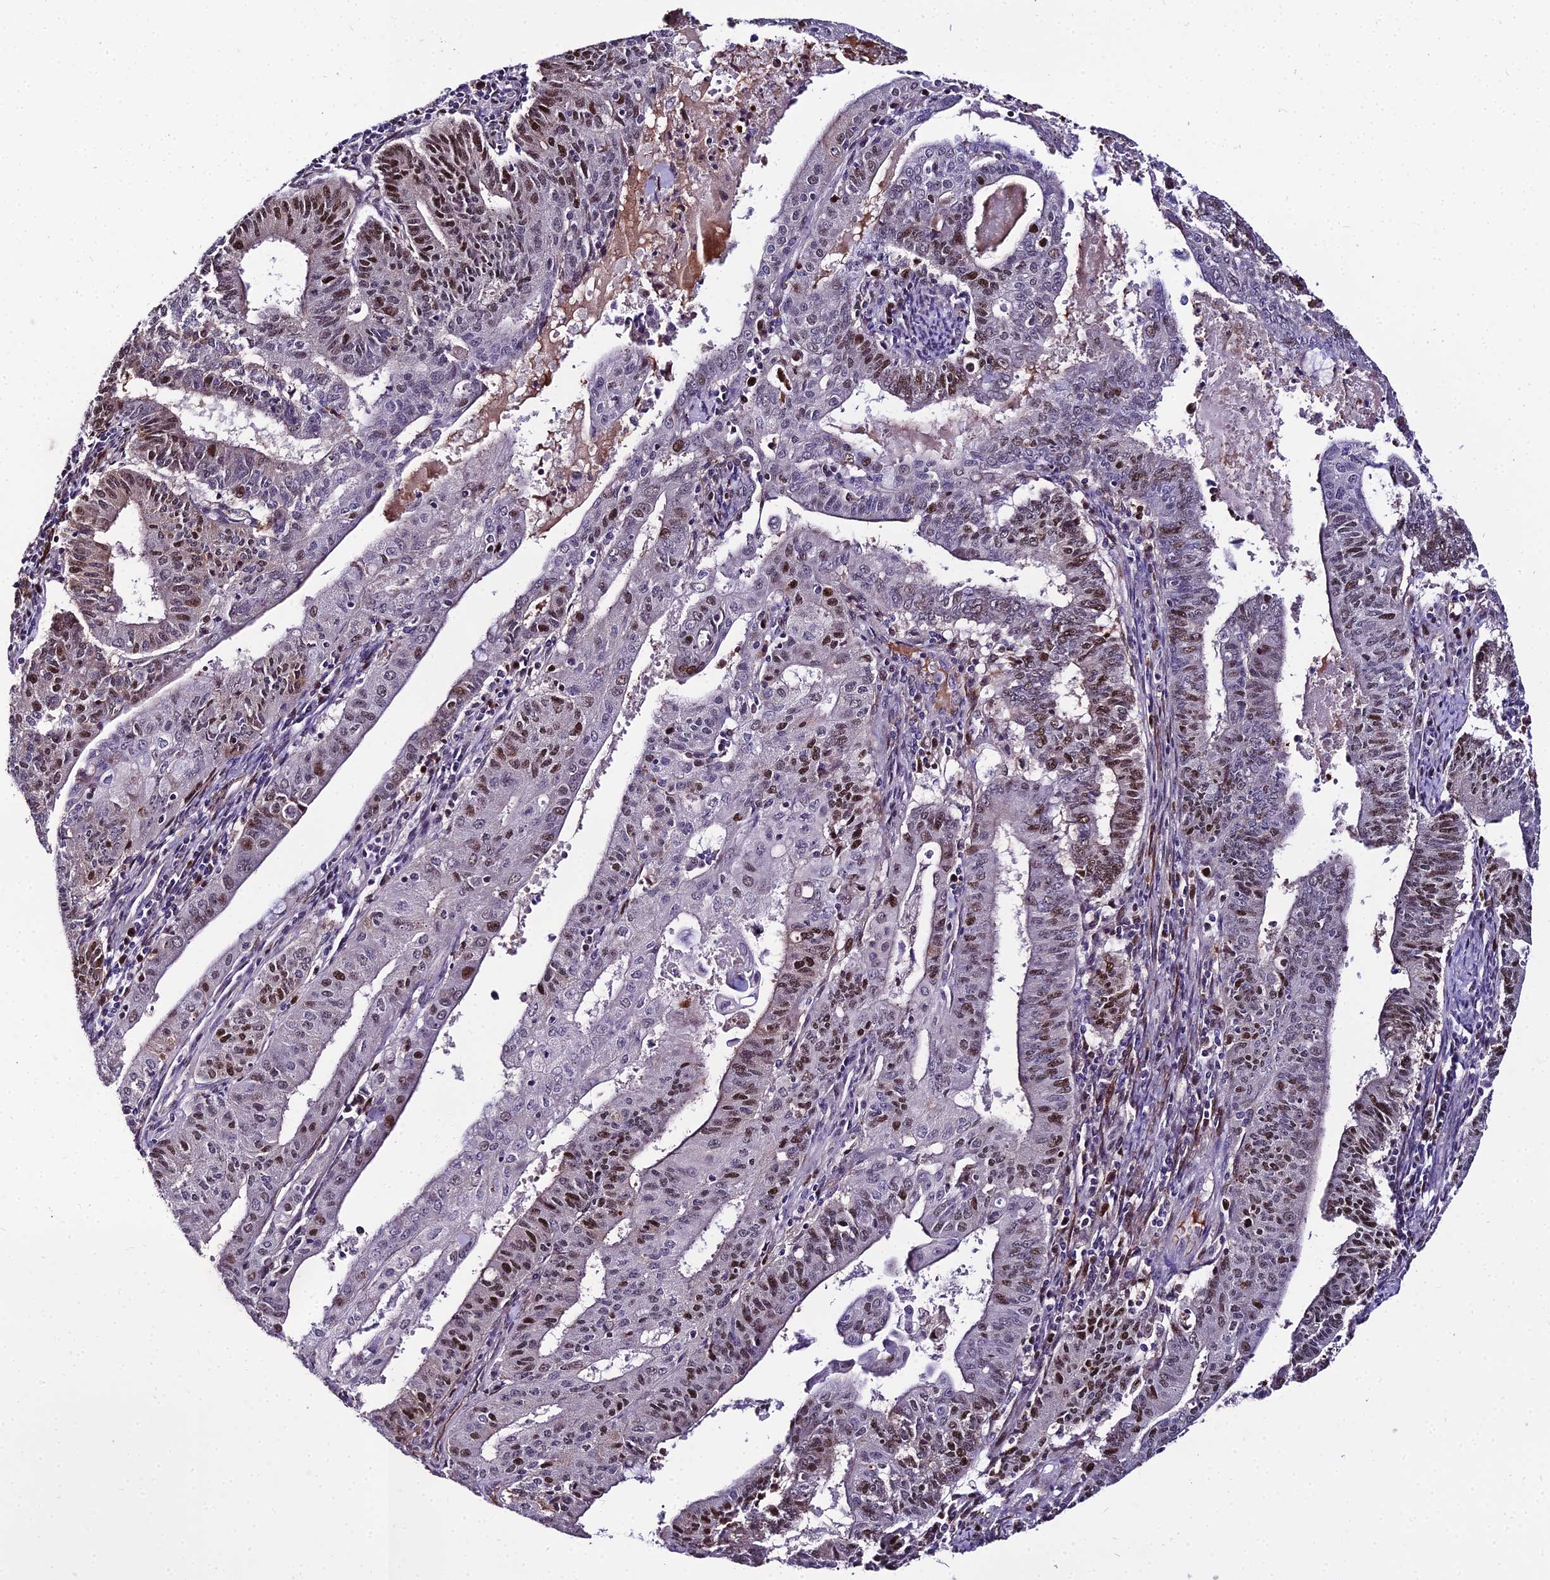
{"staining": {"intensity": "moderate", "quantity": "25%-75%", "location": "cytoplasmic/membranous,nuclear"}, "tissue": "endometrial cancer", "cell_type": "Tumor cells", "image_type": "cancer", "snomed": [{"axis": "morphology", "description": "Adenocarcinoma, NOS"}, {"axis": "topography", "description": "Endometrium"}], "caption": "IHC of human endometrial adenocarcinoma shows medium levels of moderate cytoplasmic/membranous and nuclear staining in about 25%-75% of tumor cells. Using DAB (brown) and hematoxylin (blue) stains, captured at high magnification using brightfield microscopy.", "gene": "TRIML2", "patient": {"sex": "female", "age": 59}}